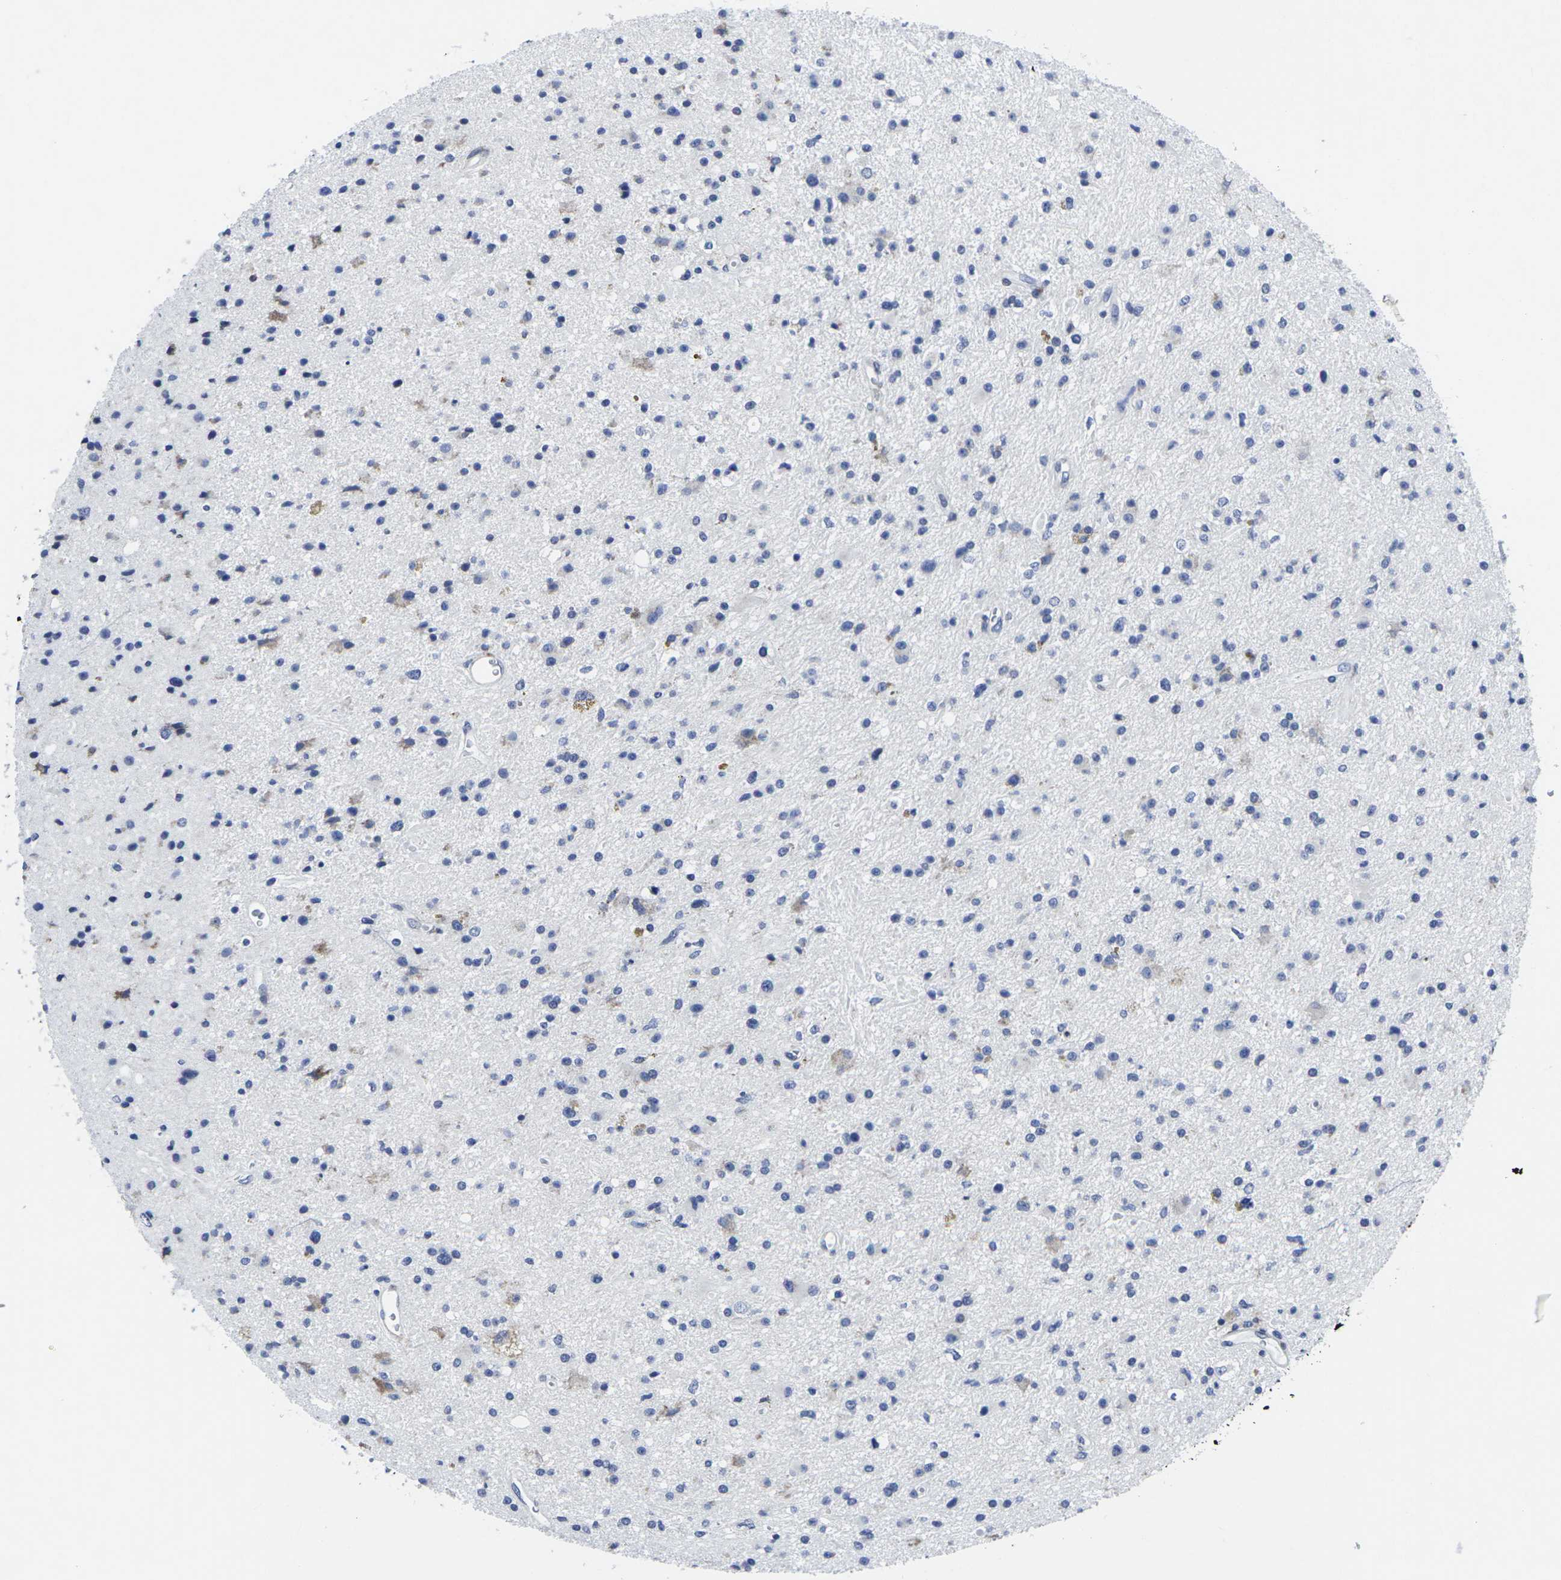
{"staining": {"intensity": "moderate", "quantity": "<25%", "location": "cytoplasmic/membranous"}, "tissue": "glioma", "cell_type": "Tumor cells", "image_type": "cancer", "snomed": [{"axis": "morphology", "description": "Glioma, malignant, High grade"}, {"axis": "topography", "description": "Brain"}], "caption": "Tumor cells exhibit moderate cytoplasmic/membranous expression in approximately <25% of cells in high-grade glioma (malignant).", "gene": "RPN1", "patient": {"sex": "male", "age": 33}}